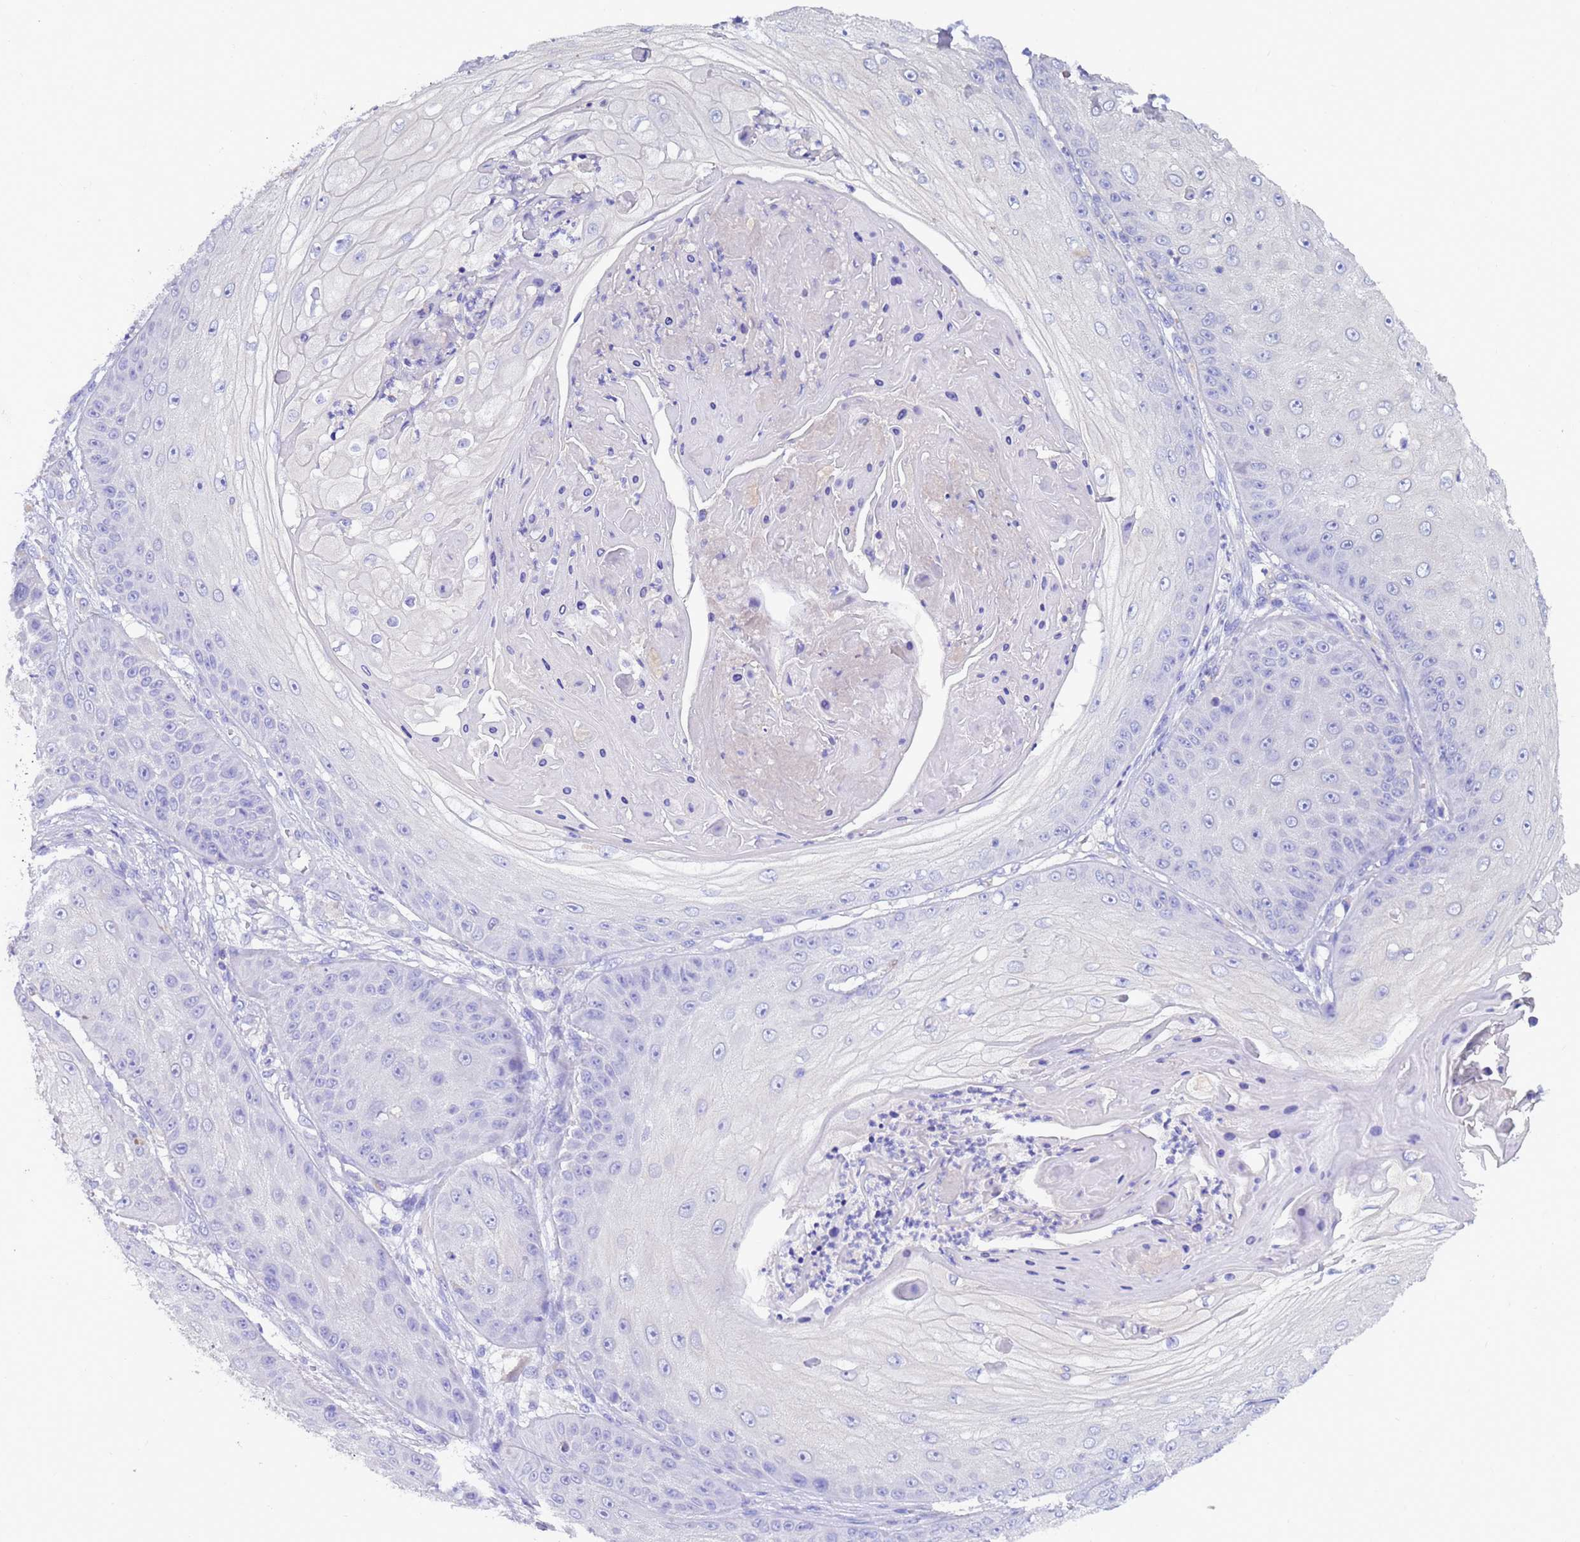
{"staining": {"intensity": "negative", "quantity": "none", "location": "none"}, "tissue": "skin cancer", "cell_type": "Tumor cells", "image_type": "cancer", "snomed": [{"axis": "morphology", "description": "Squamous cell carcinoma, NOS"}, {"axis": "topography", "description": "Skin"}], "caption": "This is a micrograph of immunohistochemistry staining of skin cancer, which shows no positivity in tumor cells.", "gene": "SRL", "patient": {"sex": "male", "age": 70}}